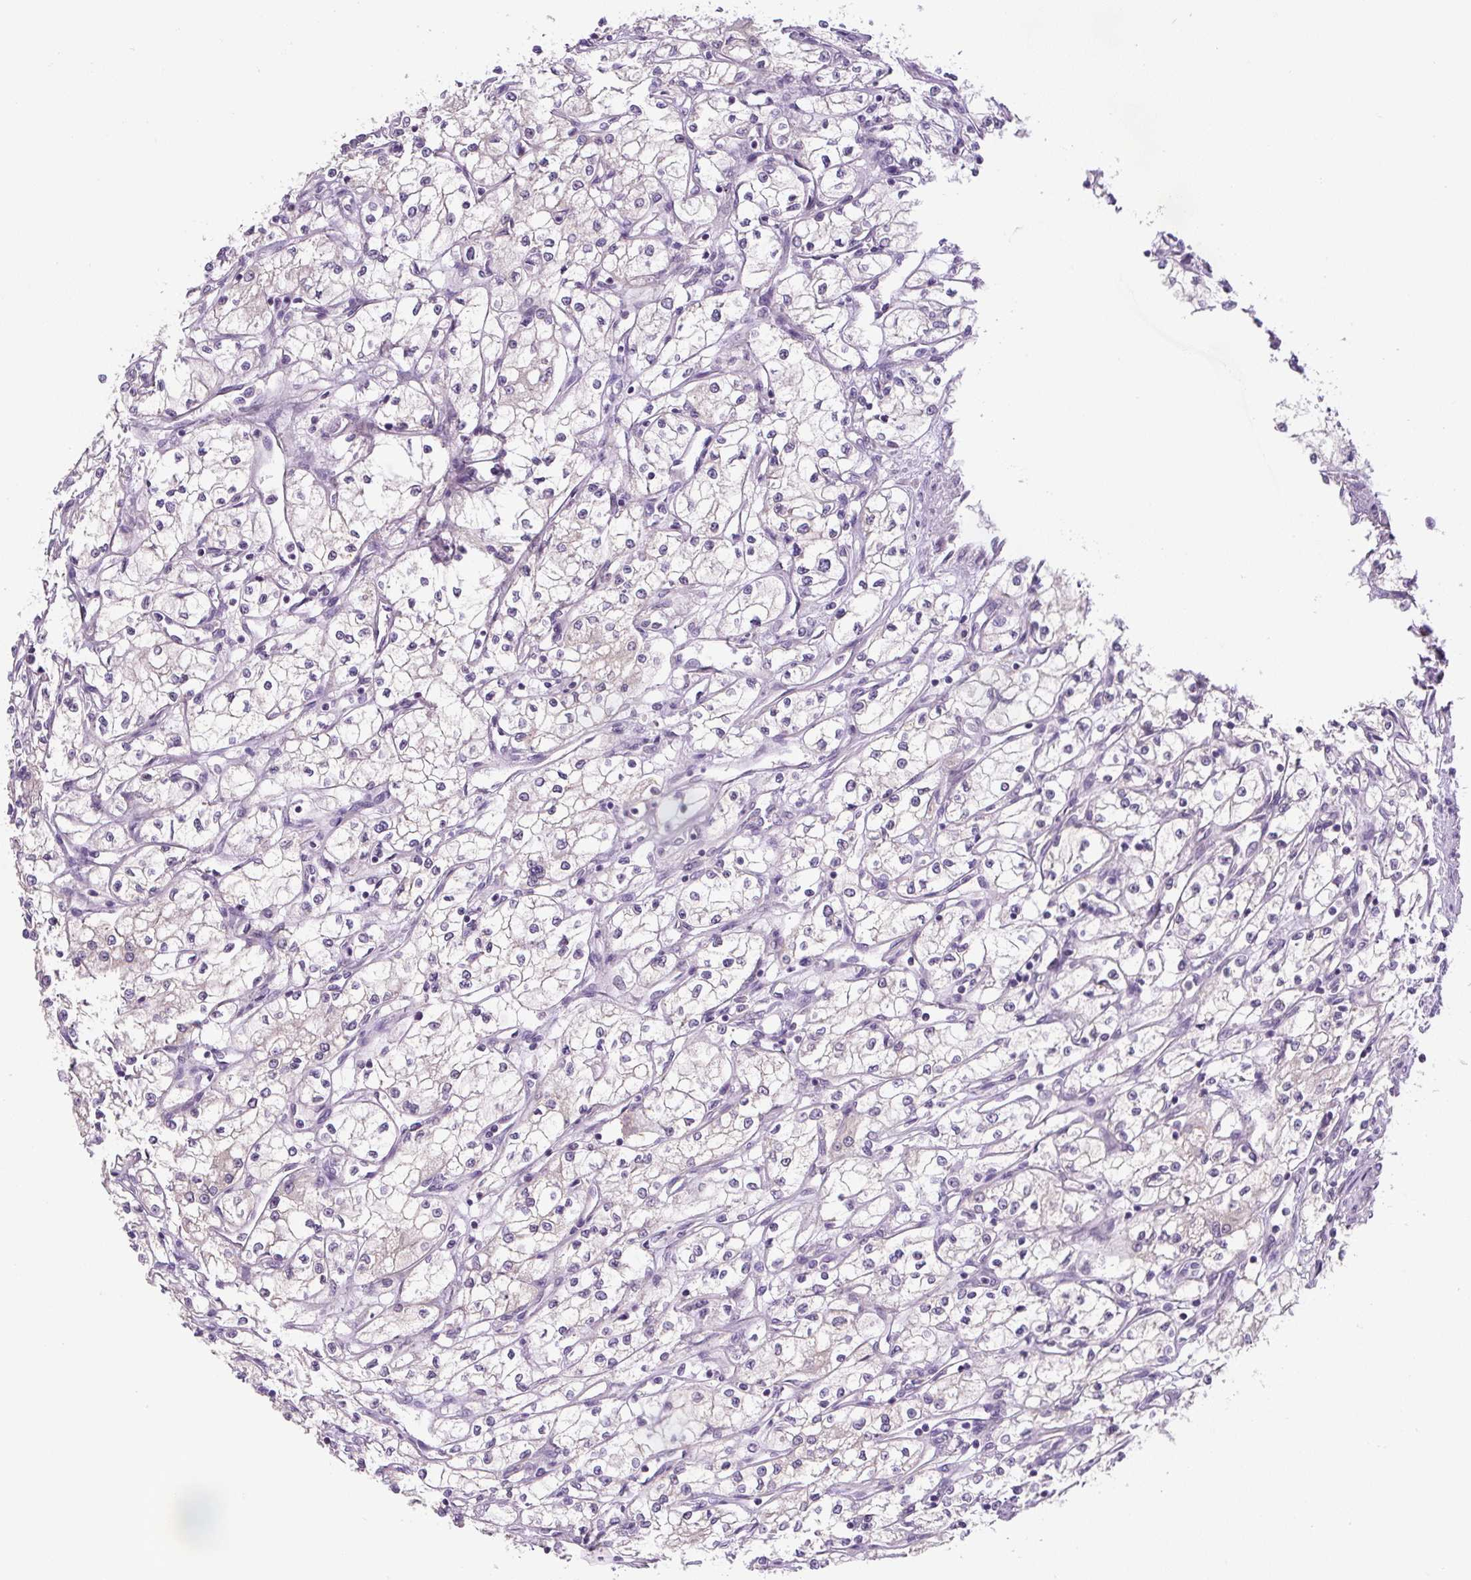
{"staining": {"intensity": "negative", "quantity": "none", "location": "none"}, "tissue": "renal cancer", "cell_type": "Tumor cells", "image_type": "cancer", "snomed": [{"axis": "morphology", "description": "Adenocarcinoma, NOS"}, {"axis": "topography", "description": "Kidney"}], "caption": "Immunohistochemistry (IHC) photomicrograph of neoplastic tissue: human renal cancer (adenocarcinoma) stained with DAB reveals no significant protein staining in tumor cells.", "gene": "UBL3", "patient": {"sex": "male", "age": 59}}